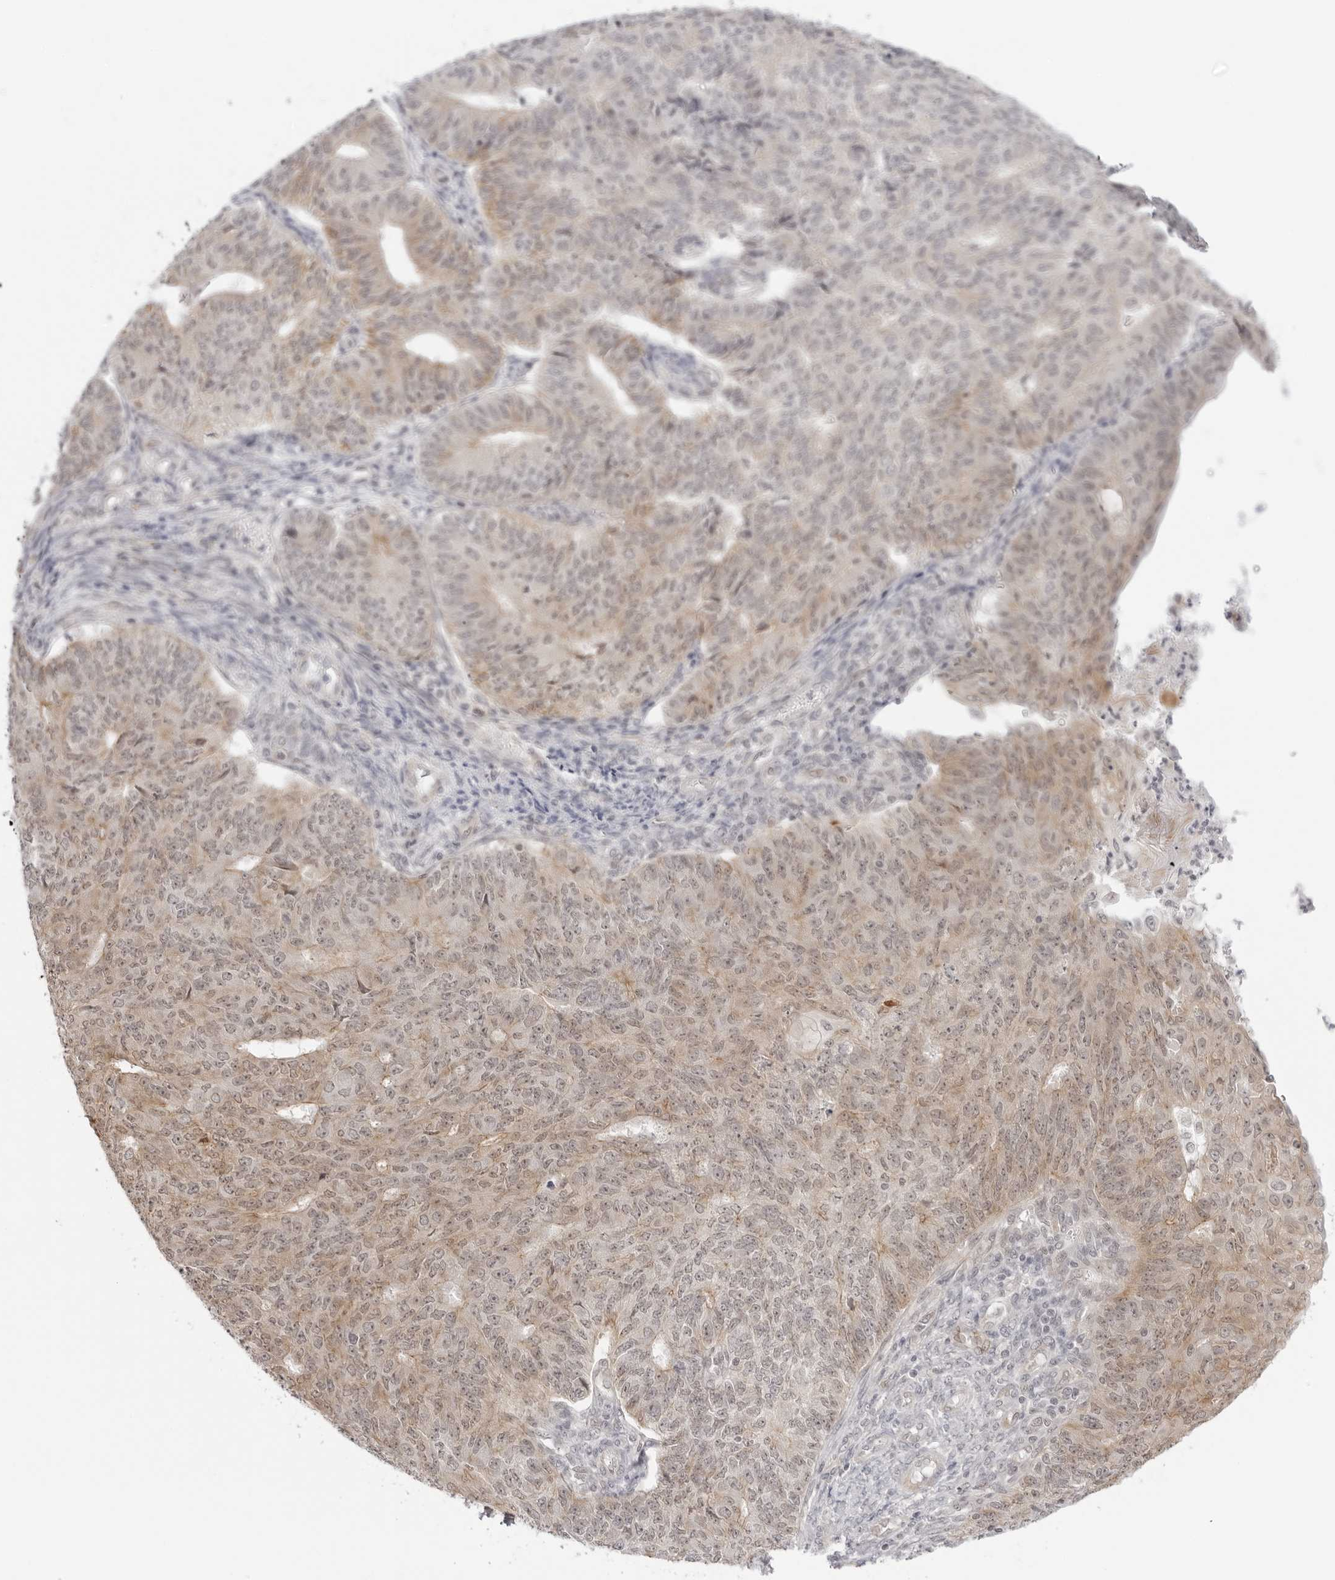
{"staining": {"intensity": "moderate", "quantity": "<25%", "location": "cytoplasmic/membranous"}, "tissue": "endometrial cancer", "cell_type": "Tumor cells", "image_type": "cancer", "snomed": [{"axis": "morphology", "description": "Adenocarcinoma, NOS"}, {"axis": "topography", "description": "Endometrium"}], "caption": "This photomicrograph shows immunohistochemistry staining of human endometrial cancer, with low moderate cytoplasmic/membranous staining in approximately <25% of tumor cells.", "gene": "TRAPPC3", "patient": {"sex": "female", "age": 32}}